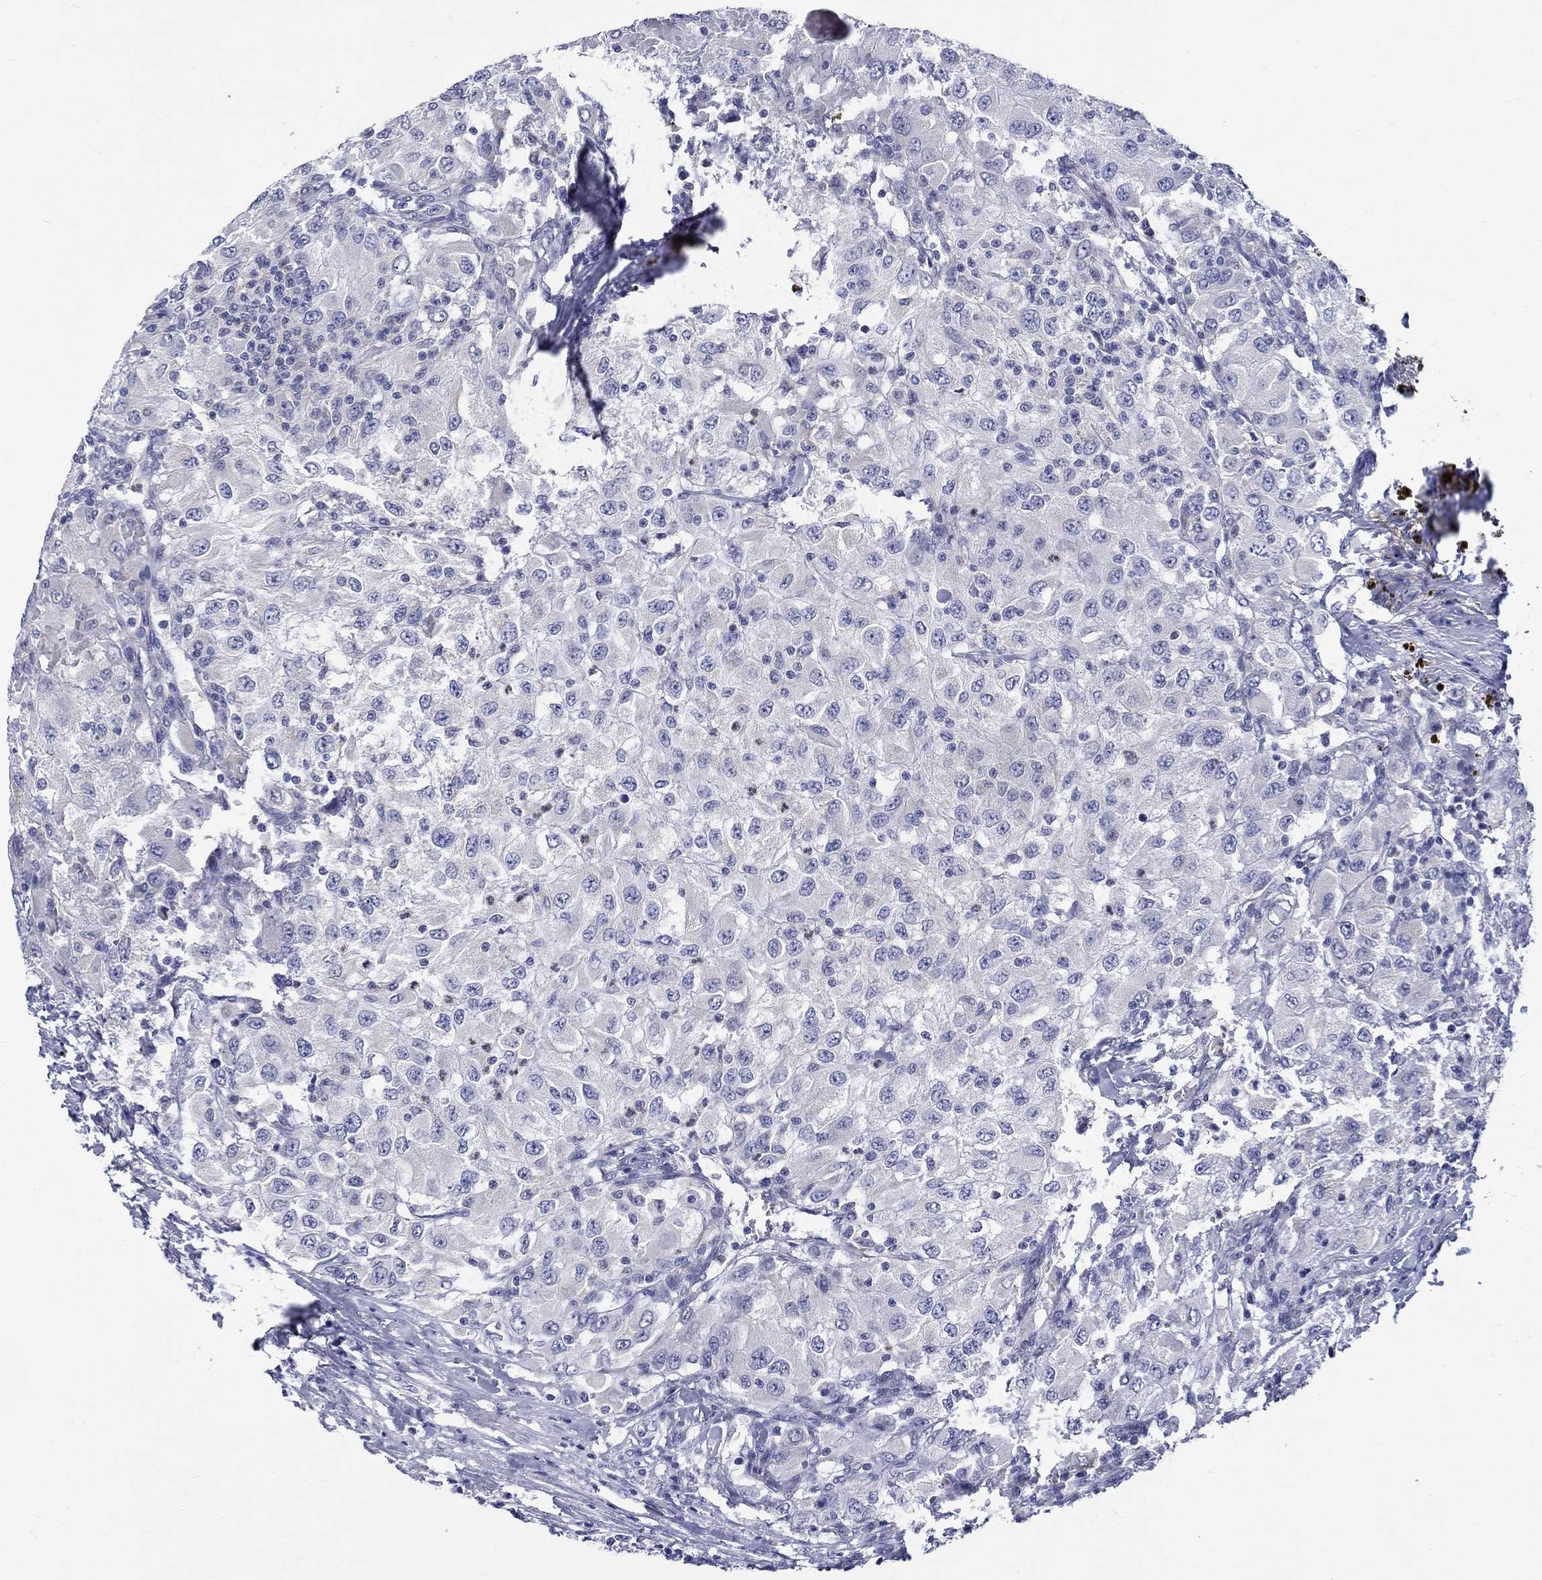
{"staining": {"intensity": "negative", "quantity": "none", "location": "none"}, "tissue": "renal cancer", "cell_type": "Tumor cells", "image_type": "cancer", "snomed": [{"axis": "morphology", "description": "Adenocarcinoma, NOS"}, {"axis": "topography", "description": "Kidney"}], "caption": "A high-resolution photomicrograph shows IHC staining of renal cancer, which exhibits no significant staining in tumor cells. The staining was performed using DAB to visualize the protein expression in brown, while the nuclei were stained in blue with hematoxylin (Magnification: 20x).", "gene": "ST6GALNAC1", "patient": {"sex": "female", "age": 67}}